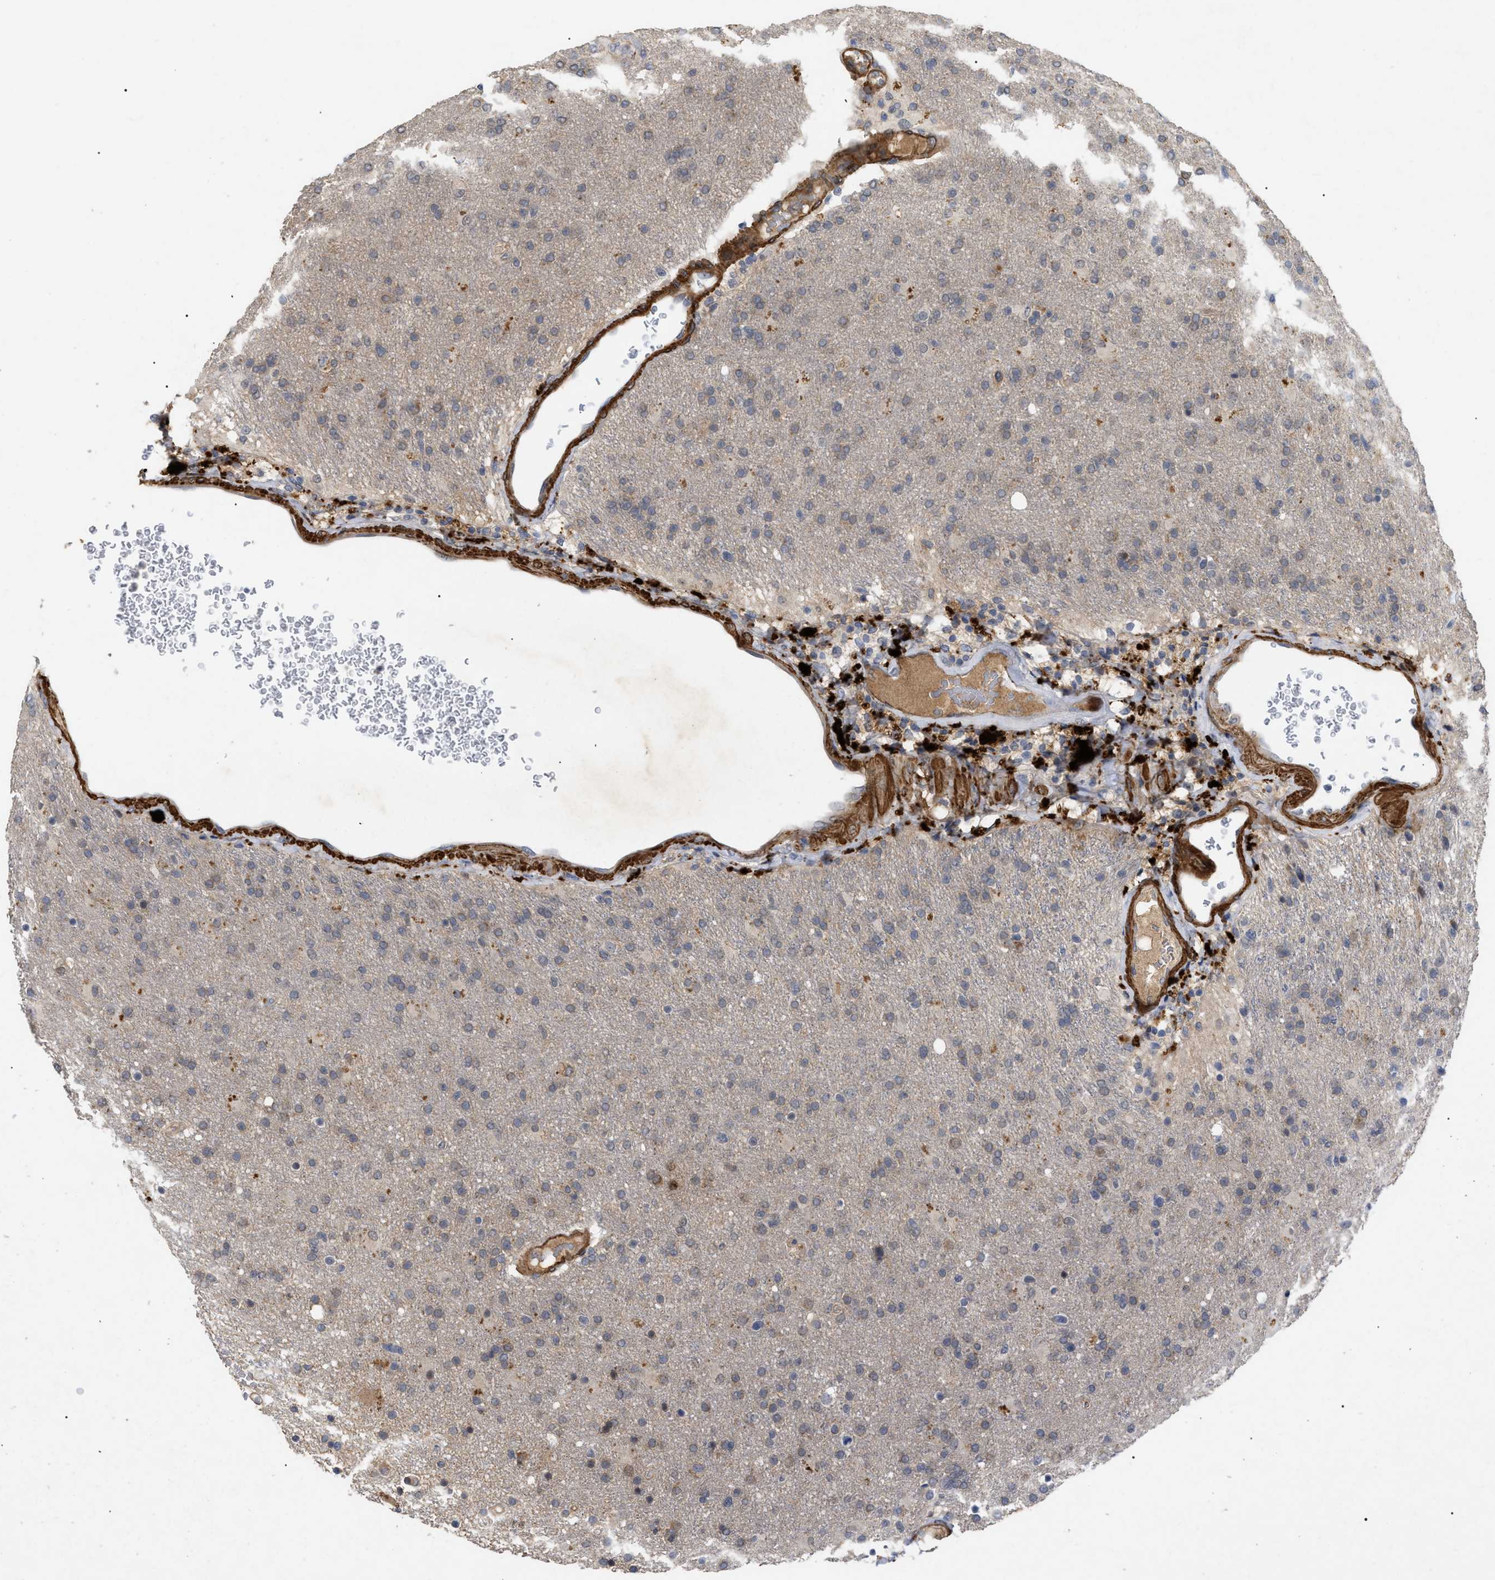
{"staining": {"intensity": "negative", "quantity": "none", "location": "none"}, "tissue": "glioma", "cell_type": "Tumor cells", "image_type": "cancer", "snomed": [{"axis": "morphology", "description": "Glioma, malignant, High grade"}, {"axis": "topography", "description": "Brain"}], "caption": "This is an IHC image of human malignant glioma (high-grade). There is no expression in tumor cells.", "gene": "ST6GALNAC6", "patient": {"sex": "male", "age": 72}}